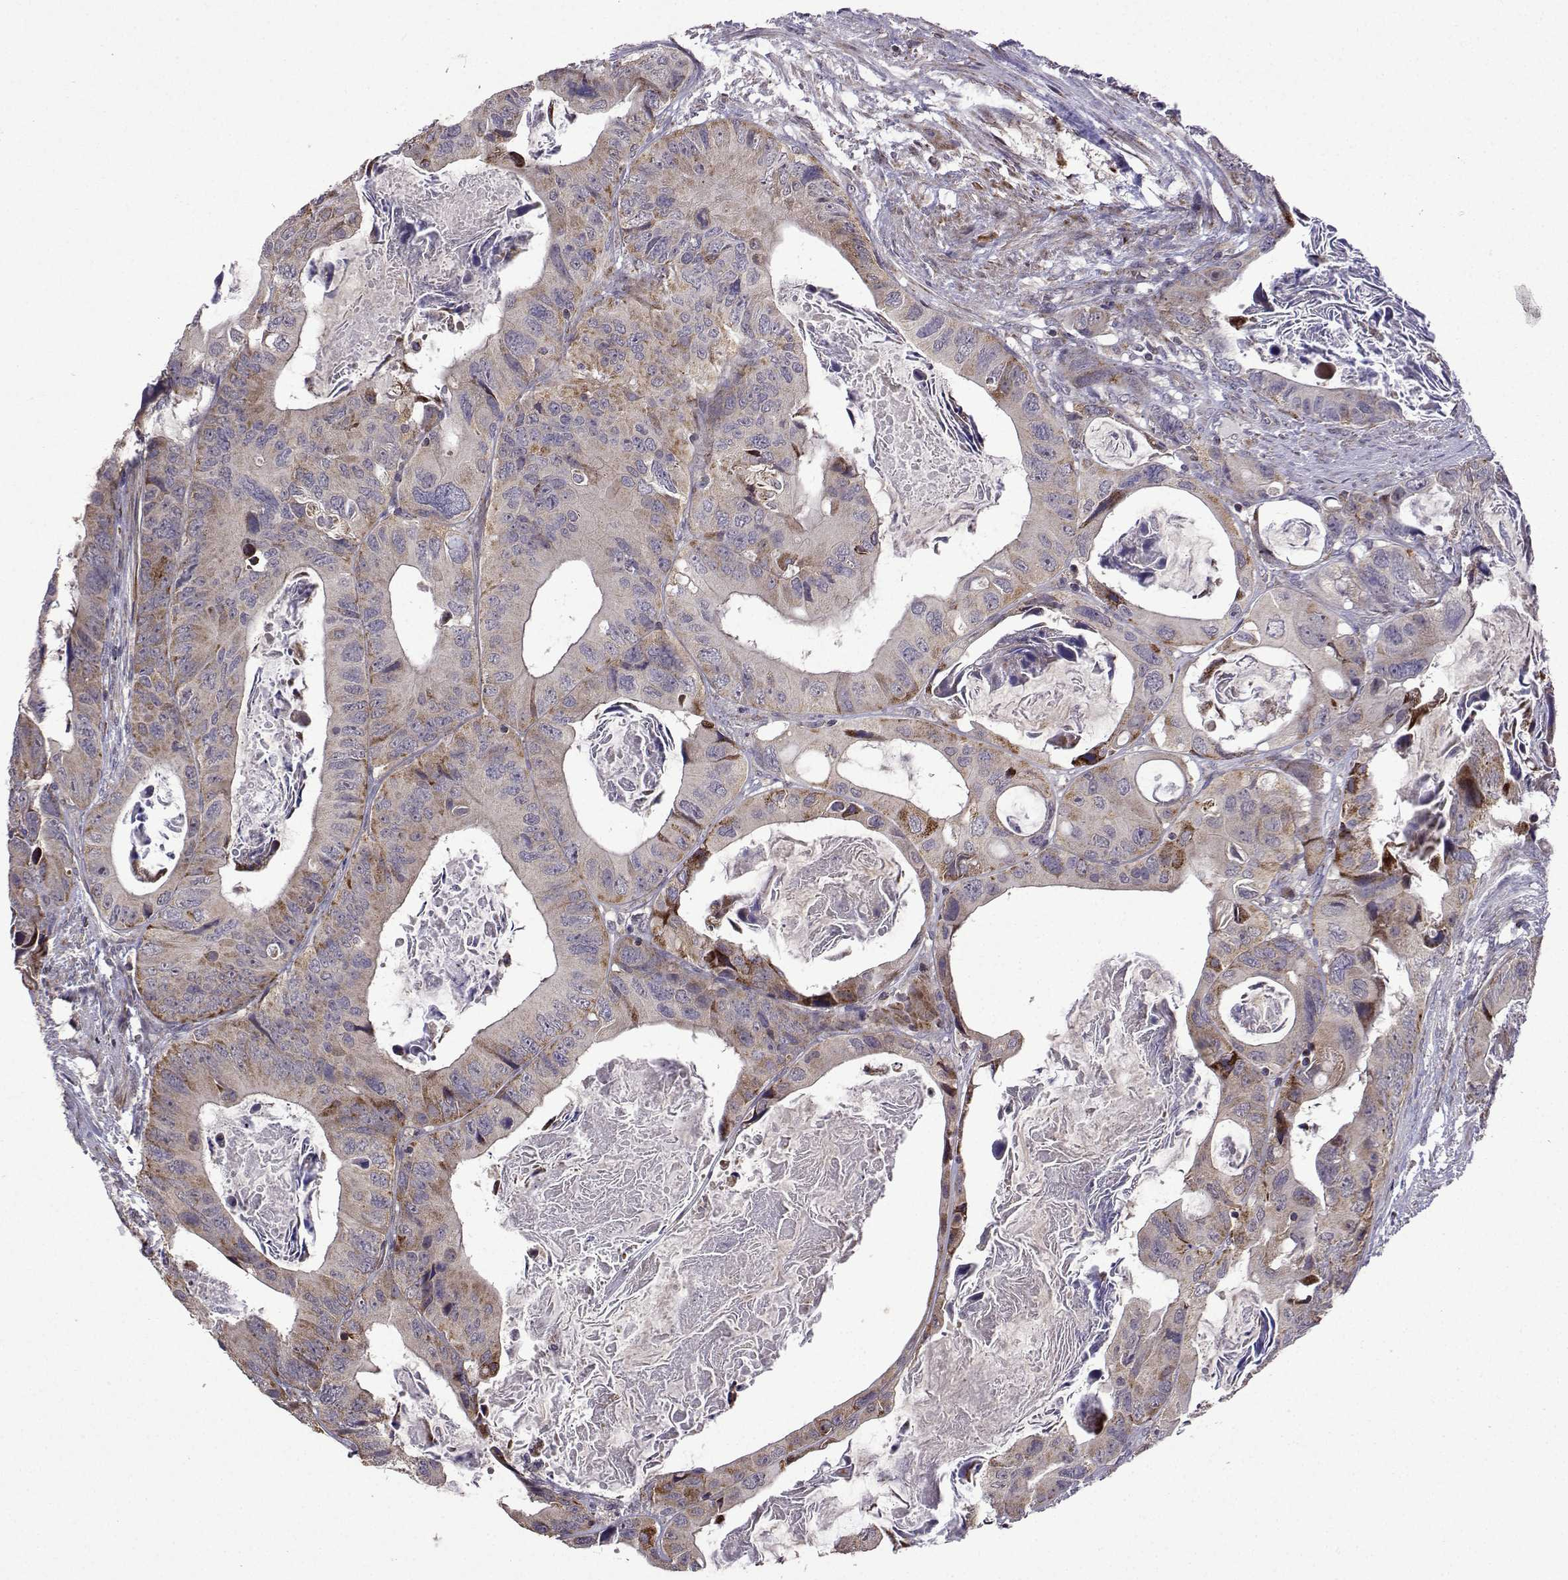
{"staining": {"intensity": "moderate", "quantity": "<25%", "location": "cytoplasmic/membranous"}, "tissue": "colorectal cancer", "cell_type": "Tumor cells", "image_type": "cancer", "snomed": [{"axis": "morphology", "description": "Adenocarcinoma, NOS"}, {"axis": "topography", "description": "Rectum"}], "caption": "Protein staining exhibits moderate cytoplasmic/membranous staining in about <25% of tumor cells in colorectal adenocarcinoma.", "gene": "TAB2", "patient": {"sex": "male", "age": 64}}